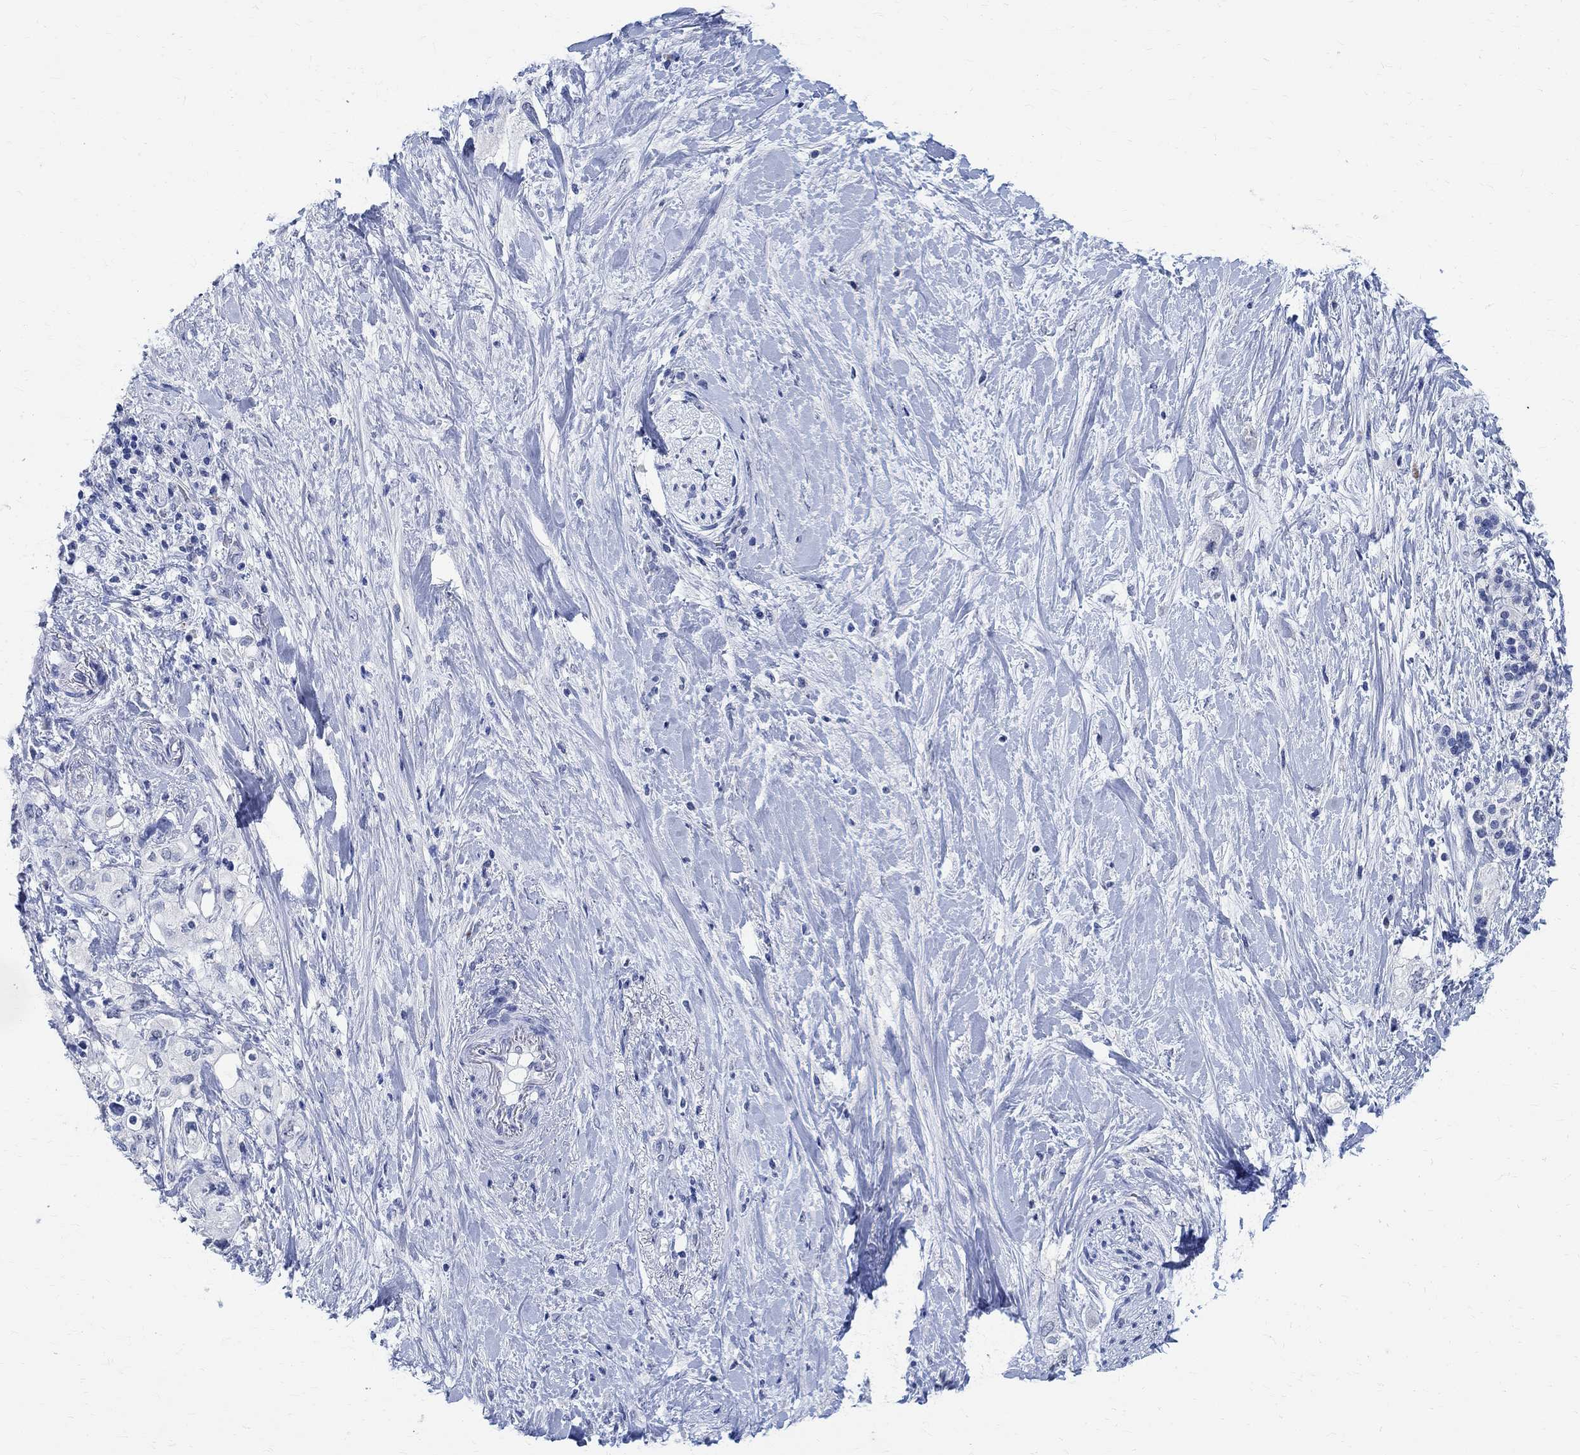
{"staining": {"intensity": "negative", "quantity": "none", "location": "none"}, "tissue": "pancreatic cancer", "cell_type": "Tumor cells", "image_type": "cancer", "snomed": [{"axis": "morphology", "description": "Adenocarcinoma, NOS"}, {"axis": "topography", "description": "Pancreas"}], "caption": "Pancreatic adenocarcinoma stained for a protein using immunohistochemistry (IHC) exhibits no positivity tumor cells.", "gene": "TMEM221", "patient": {"sex": "female", "age": 56}}